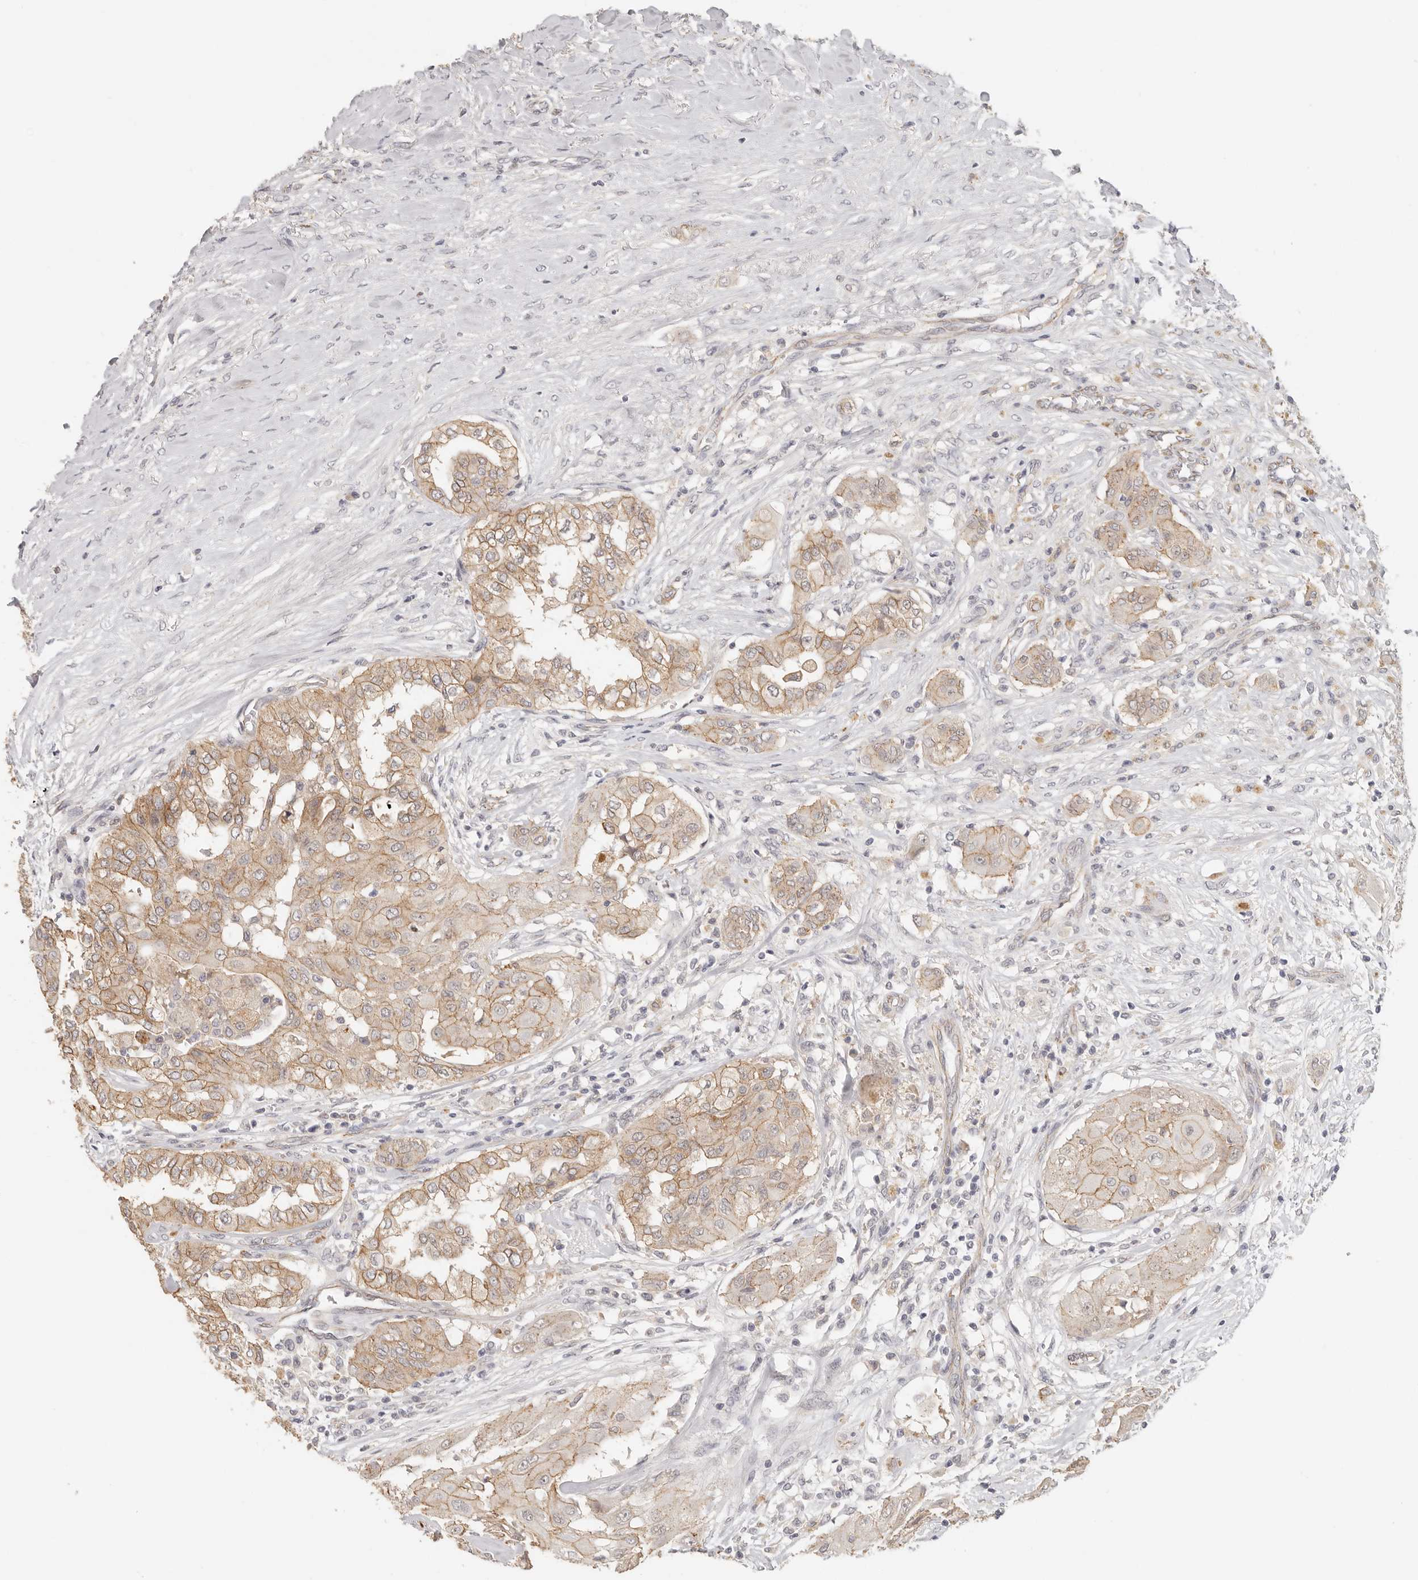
{"staining": {"intensity": "moderate", "quantity": ">75%", "location": "cytoplasmic/membranous"}, "tissue": "thyroid cancer", "cell_type": "Tumor cells", "image_type": "cancer", "snomed": [{"axis": "morphology", "description": "Papillary adenocarcinoma, NOS"}, {"axis": "topography", "description": "Thyroid gland"}], "caption": "Immunohistochemical staining of human thyroid papillary adenocarcinoma reveals medium levels of moderate cytoplasmic/membranous expression in approximately >75% of tumor cells.", "gene": "ANXA9", "patient": {"sex": "female", "age": 59}}